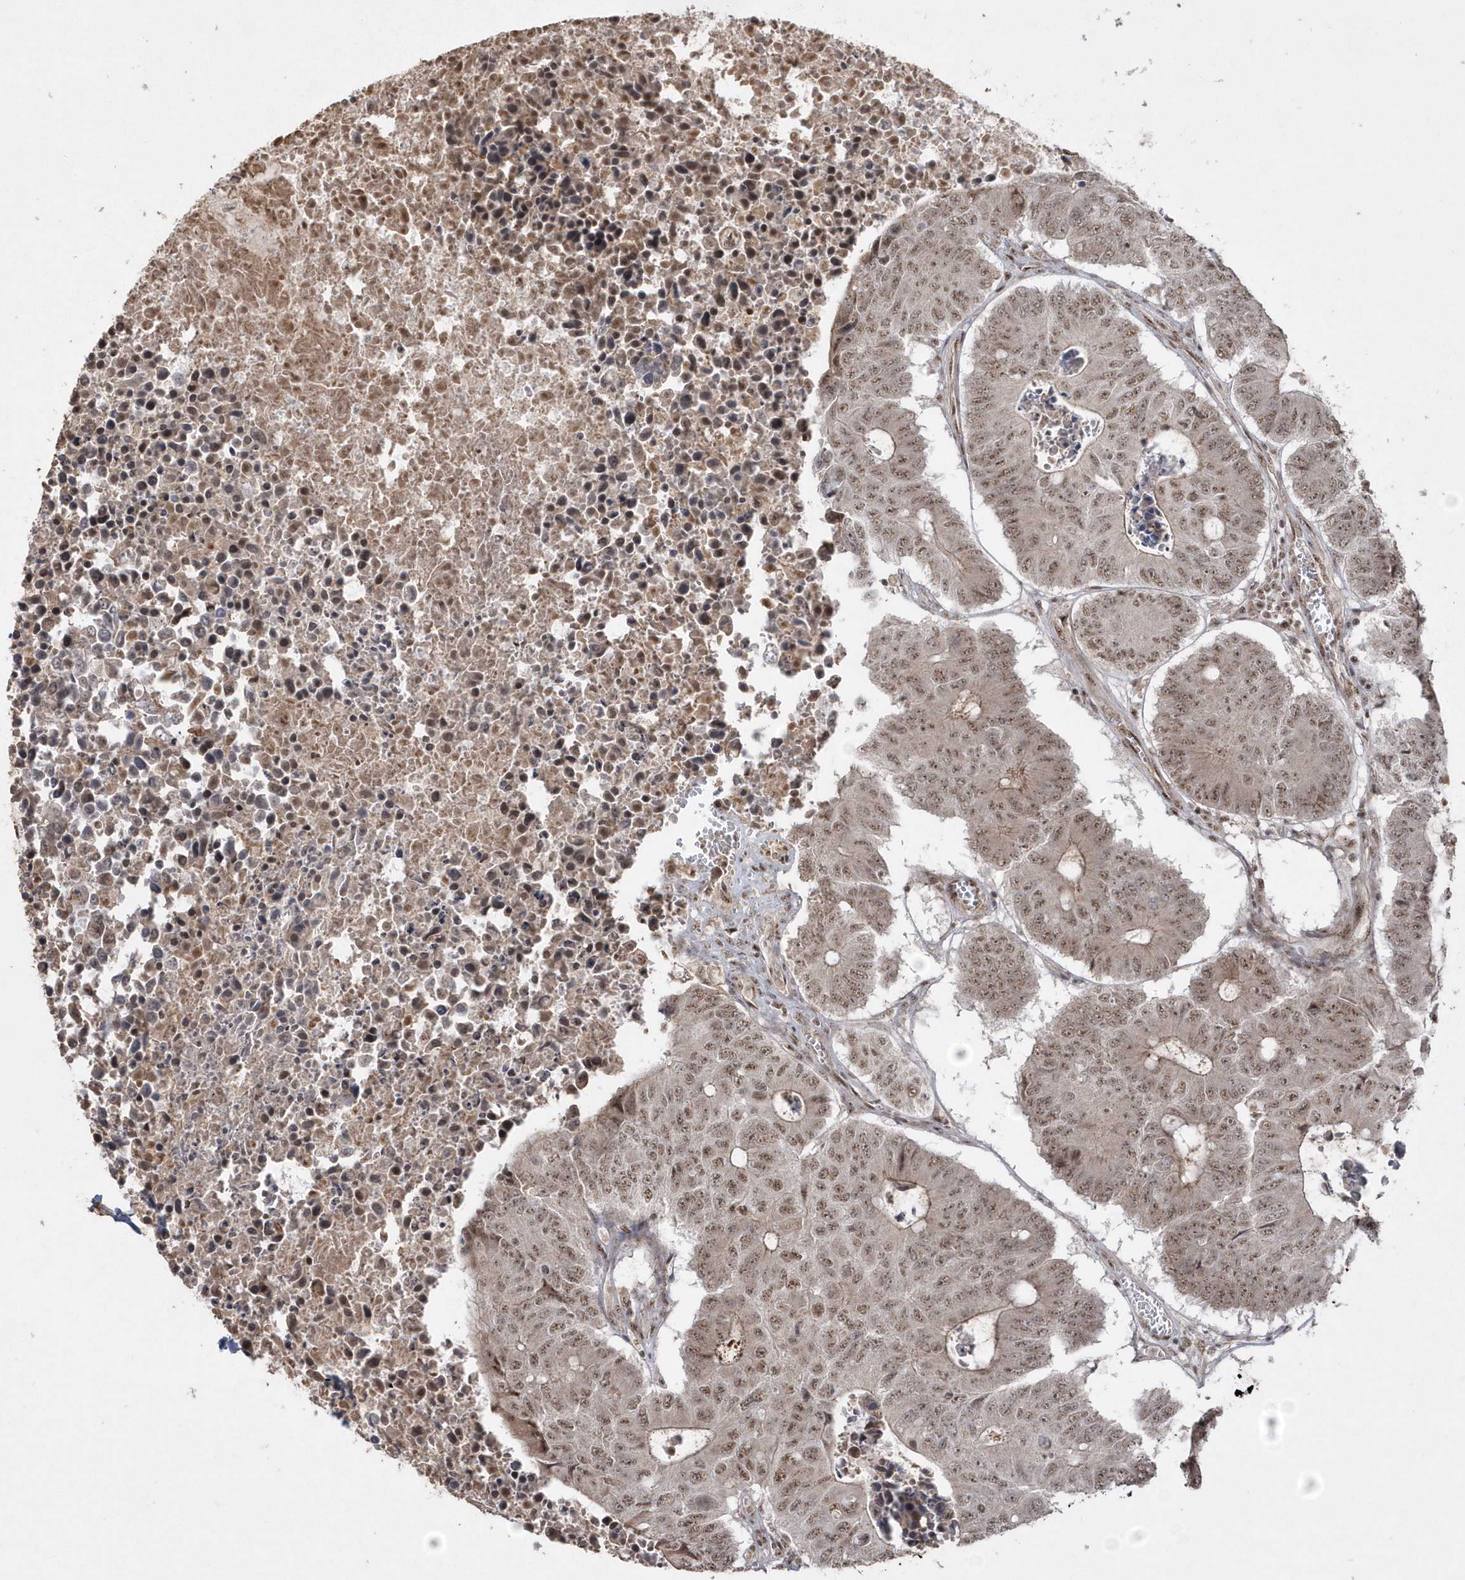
{"staining": {"intensity": "moderate", "quantity": ">75%", "location": "nuclear"}, "tissue": "colorectal cancer", "cell_type": "Tumor cells", "image_type": "cancer", "snomed": [{"axis": "morphology", "description": "Adenocarcinoma, NOS"}, {"axis": "topography", "description": "Colon"}], "caption": "This histopathology image reveals immunohistochemistry staining of colorectal cancer (adenocarcinoma), with medium moderate nuclear expression in approximately >75% of tumor cells.", "gene": "POLR3B", "patient": {"sex": "male", "age": 87}}